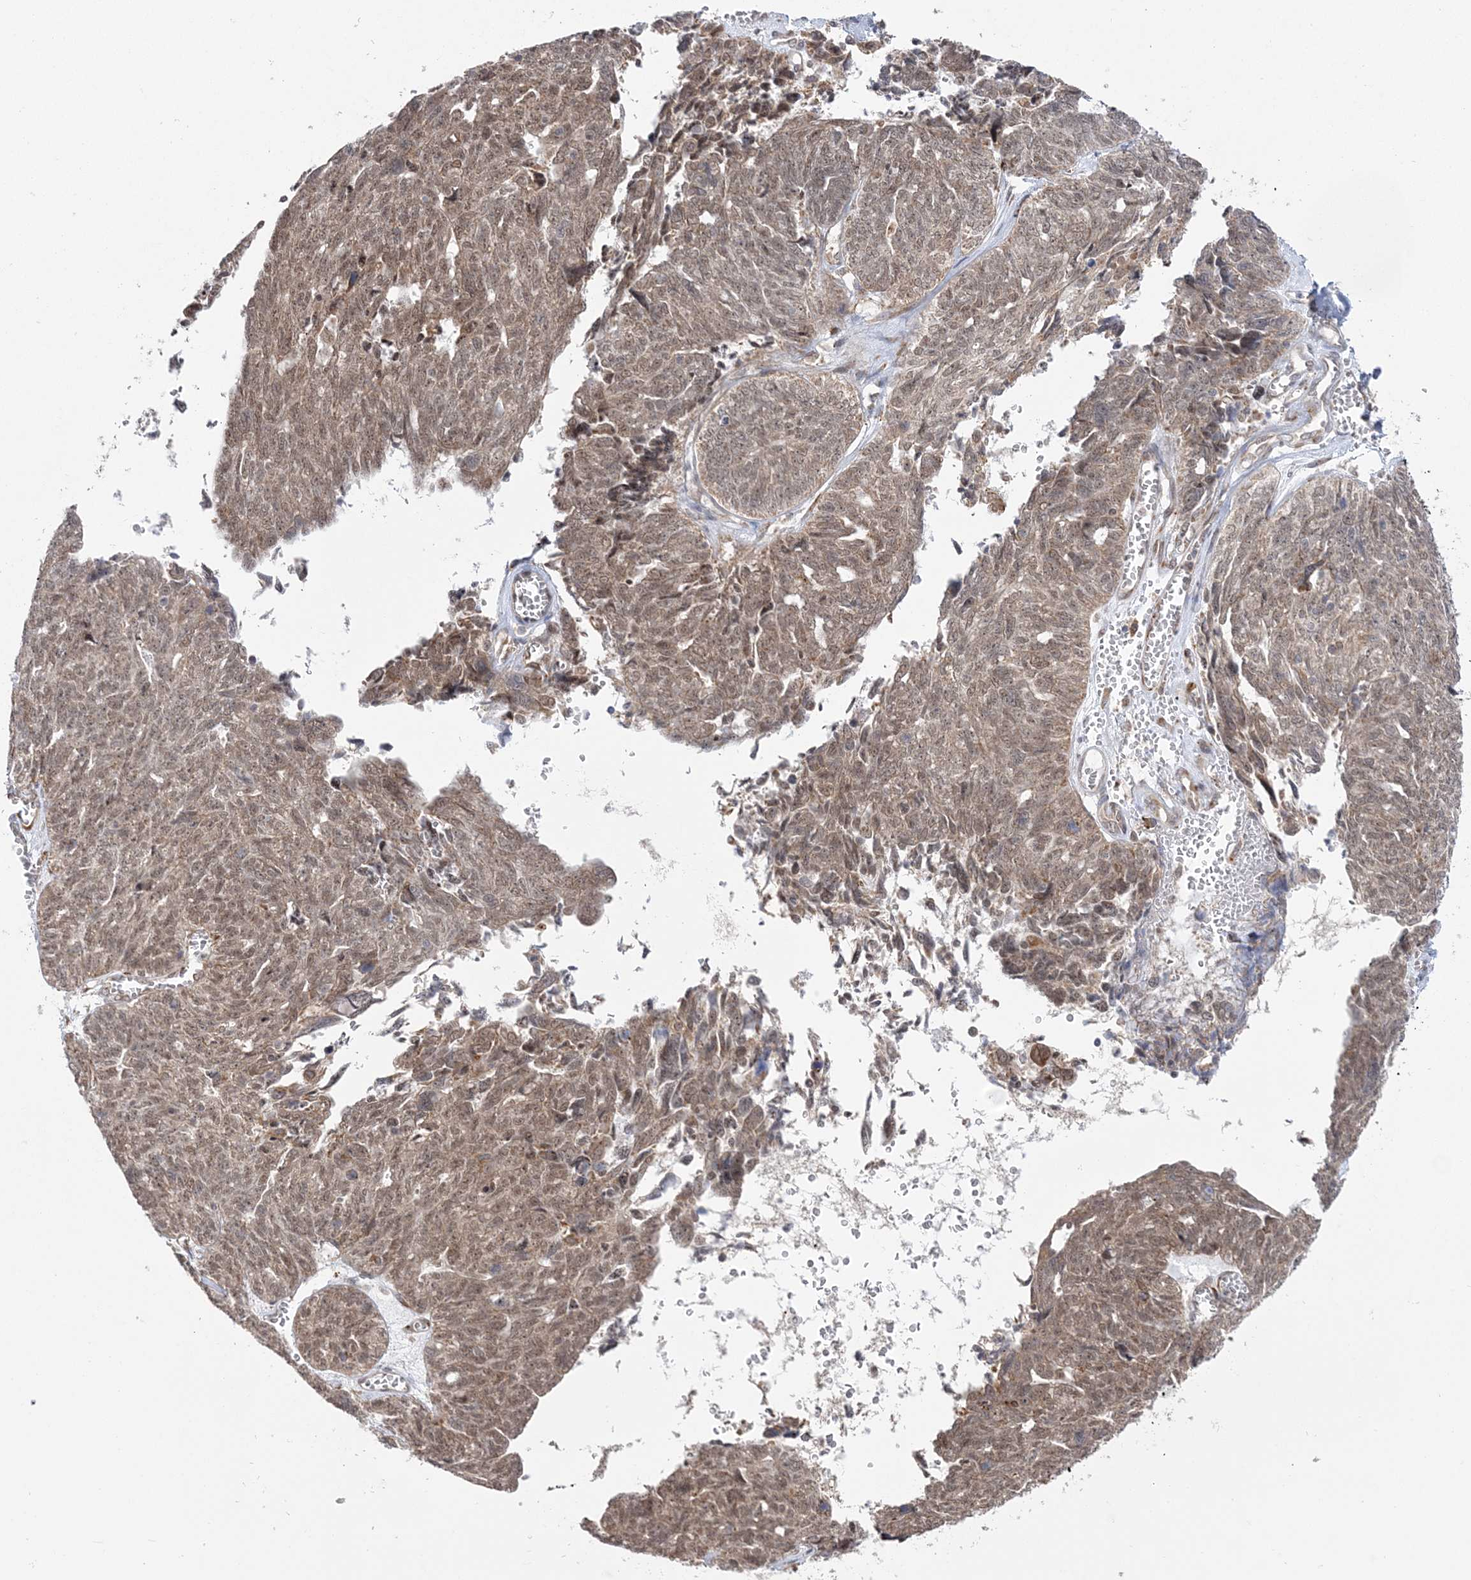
{"staining": {"intensity": "moderate", "quantity": ">75%", "location": "cytoplasmic/membranous,nuclear"}, "tissue": "ovarian cancer", "cell_type": "Tumor cells", "image_type": "cancer", "snomed": [{"axis": "morphology", "description": "Cystadenocarcinoma, serous, NOS"}, {"axis": "topography", "description": "Ovary"}], "caption": "Immunohistochemistry (IHC) (DAB) staining of ovarian serous cystadenocarcinoma displays moderate cytoplasmic/membranous and nuclear protein staining in approximately >75% of tumor cells. (DAB = brown stain, brightfield microscopy at high magnification).", "gene": "MRPL47", "patient": {"sex": "female", "age": 79}}